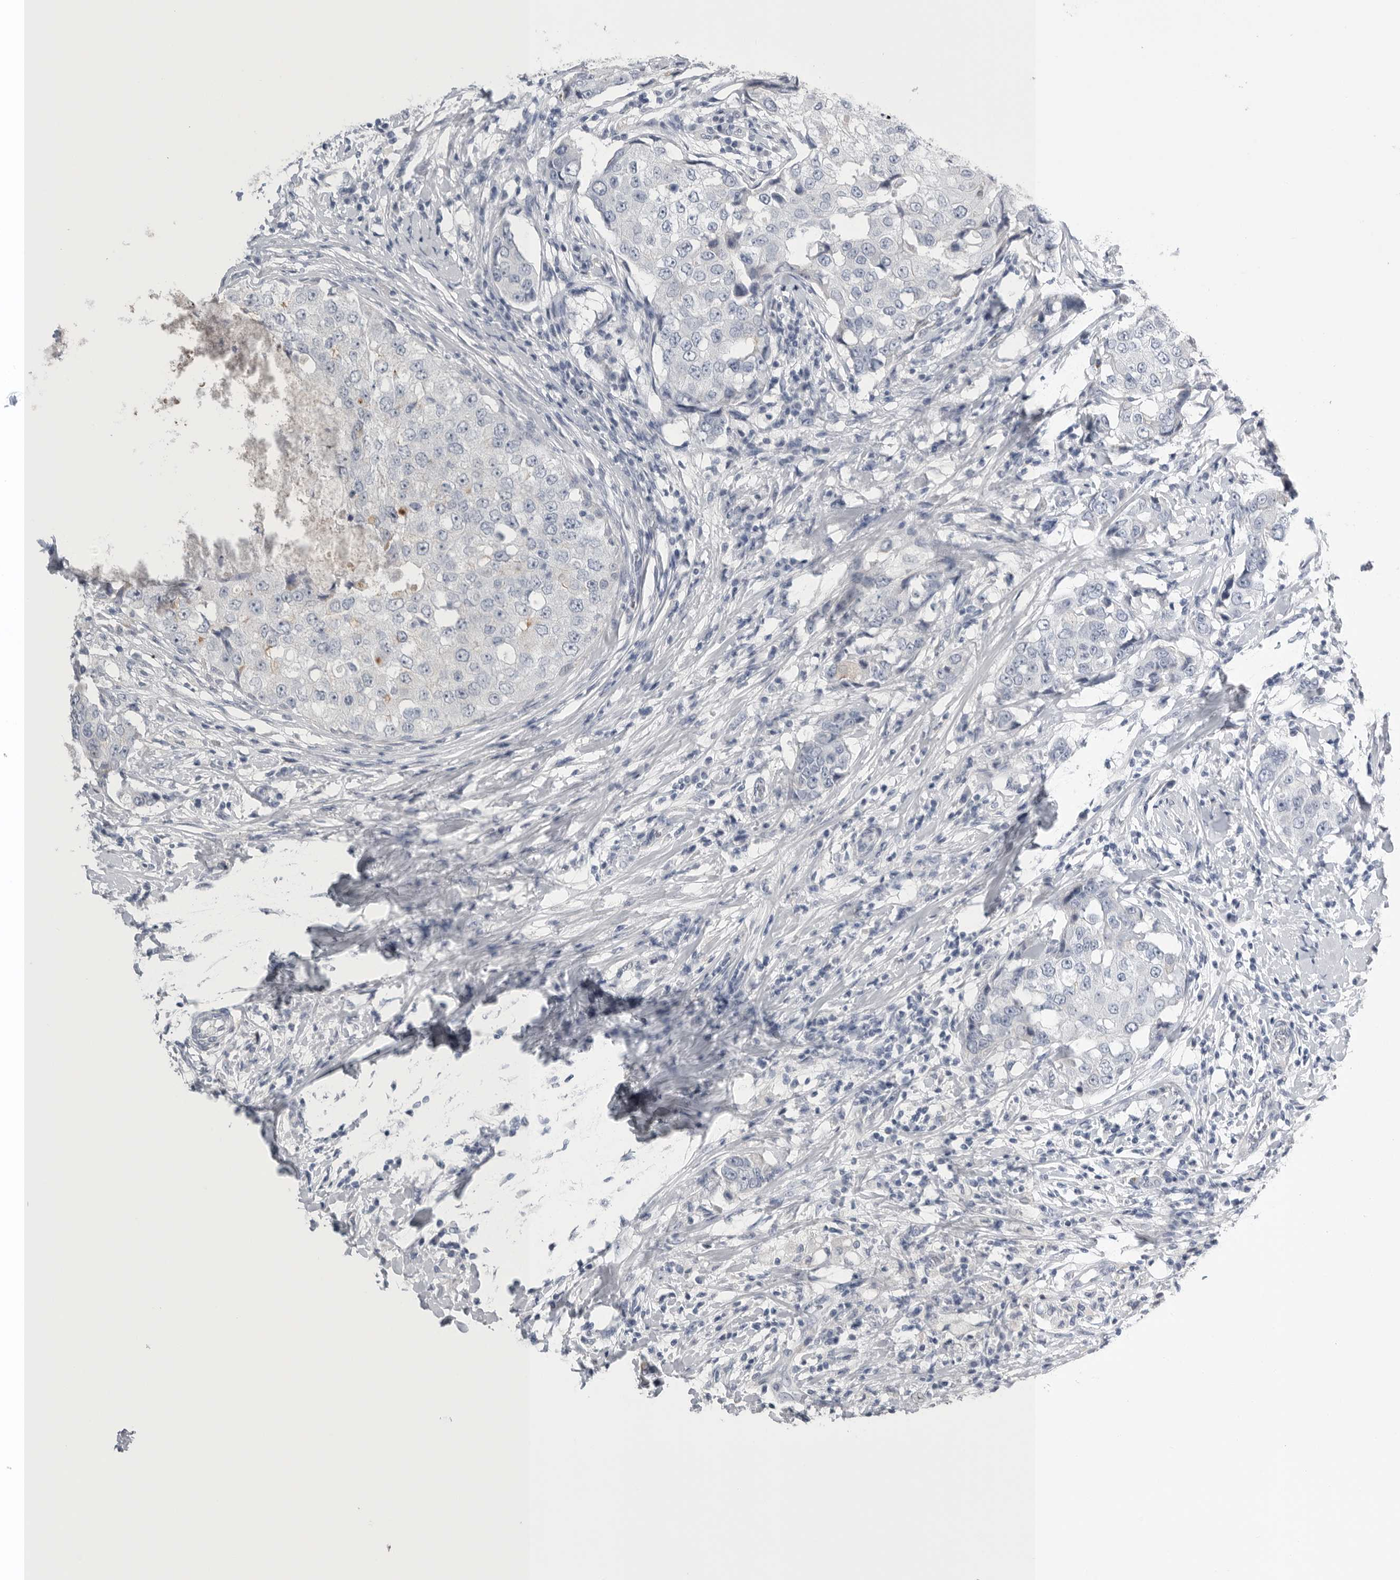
{"staining": {"intensity": "negative", "quantity": "none", "location": "none"}, "tissue": "breast cancer", "cell_type": "Tumor cells", "image_type": "cancer", "snomed": [{"axis": "morphology", "description": "Duct carcinoma"}, {"axis": "topography", "description": "Breast"}], "caption": "DAB immunohistochemical staining of infiltrating ductal carcinoma (breast) displays no significant positivity in tumor cells.", "gene": "TIMP1", "patient": {"sex": "female", "age": 27}}